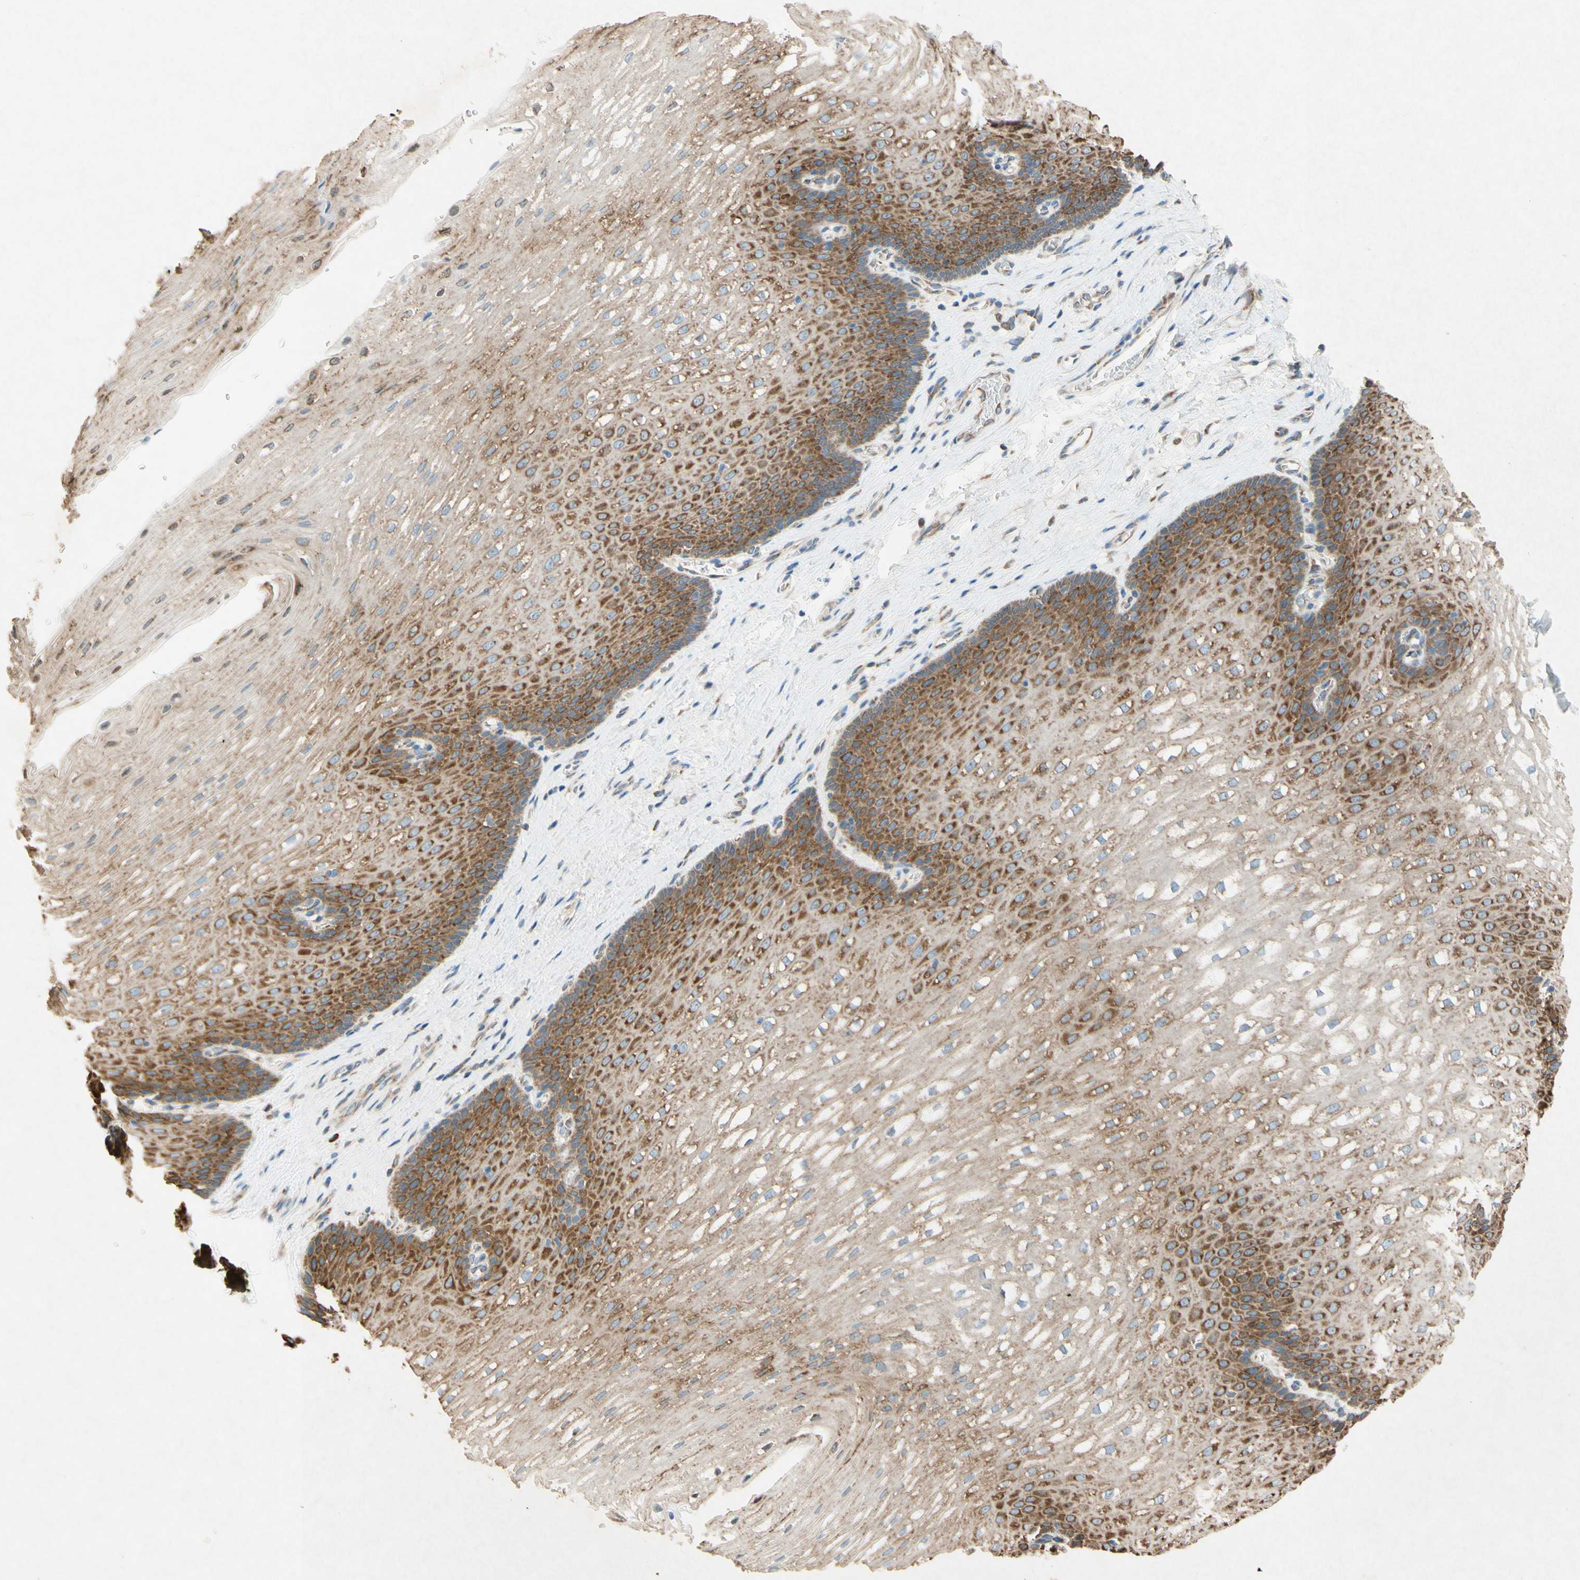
{"staining": {"intensity": "strong", "quantity": "25%-75%", "location": "cytoplasmic/membranous"}, "tissue": "esophagus", "cell_type": "Squamous epithelial cells", "image_type": "normal", "snomed": [{"axis": "morphology", "description": "Normal tissue, NOS"}, {"axis": "topography", "description": "Esophagus"}], "caption": "A brown stain labels strong cytoplasmic/membranous expression of a protein in squamous epithelial cells of normal esophagus. Using DAB (brown) and hematoxylin (blue) stains, captured at high magnification using brightfield microscopy.", "gene": "PABPC1", "patient": {"sex": "male", "age": 48}}